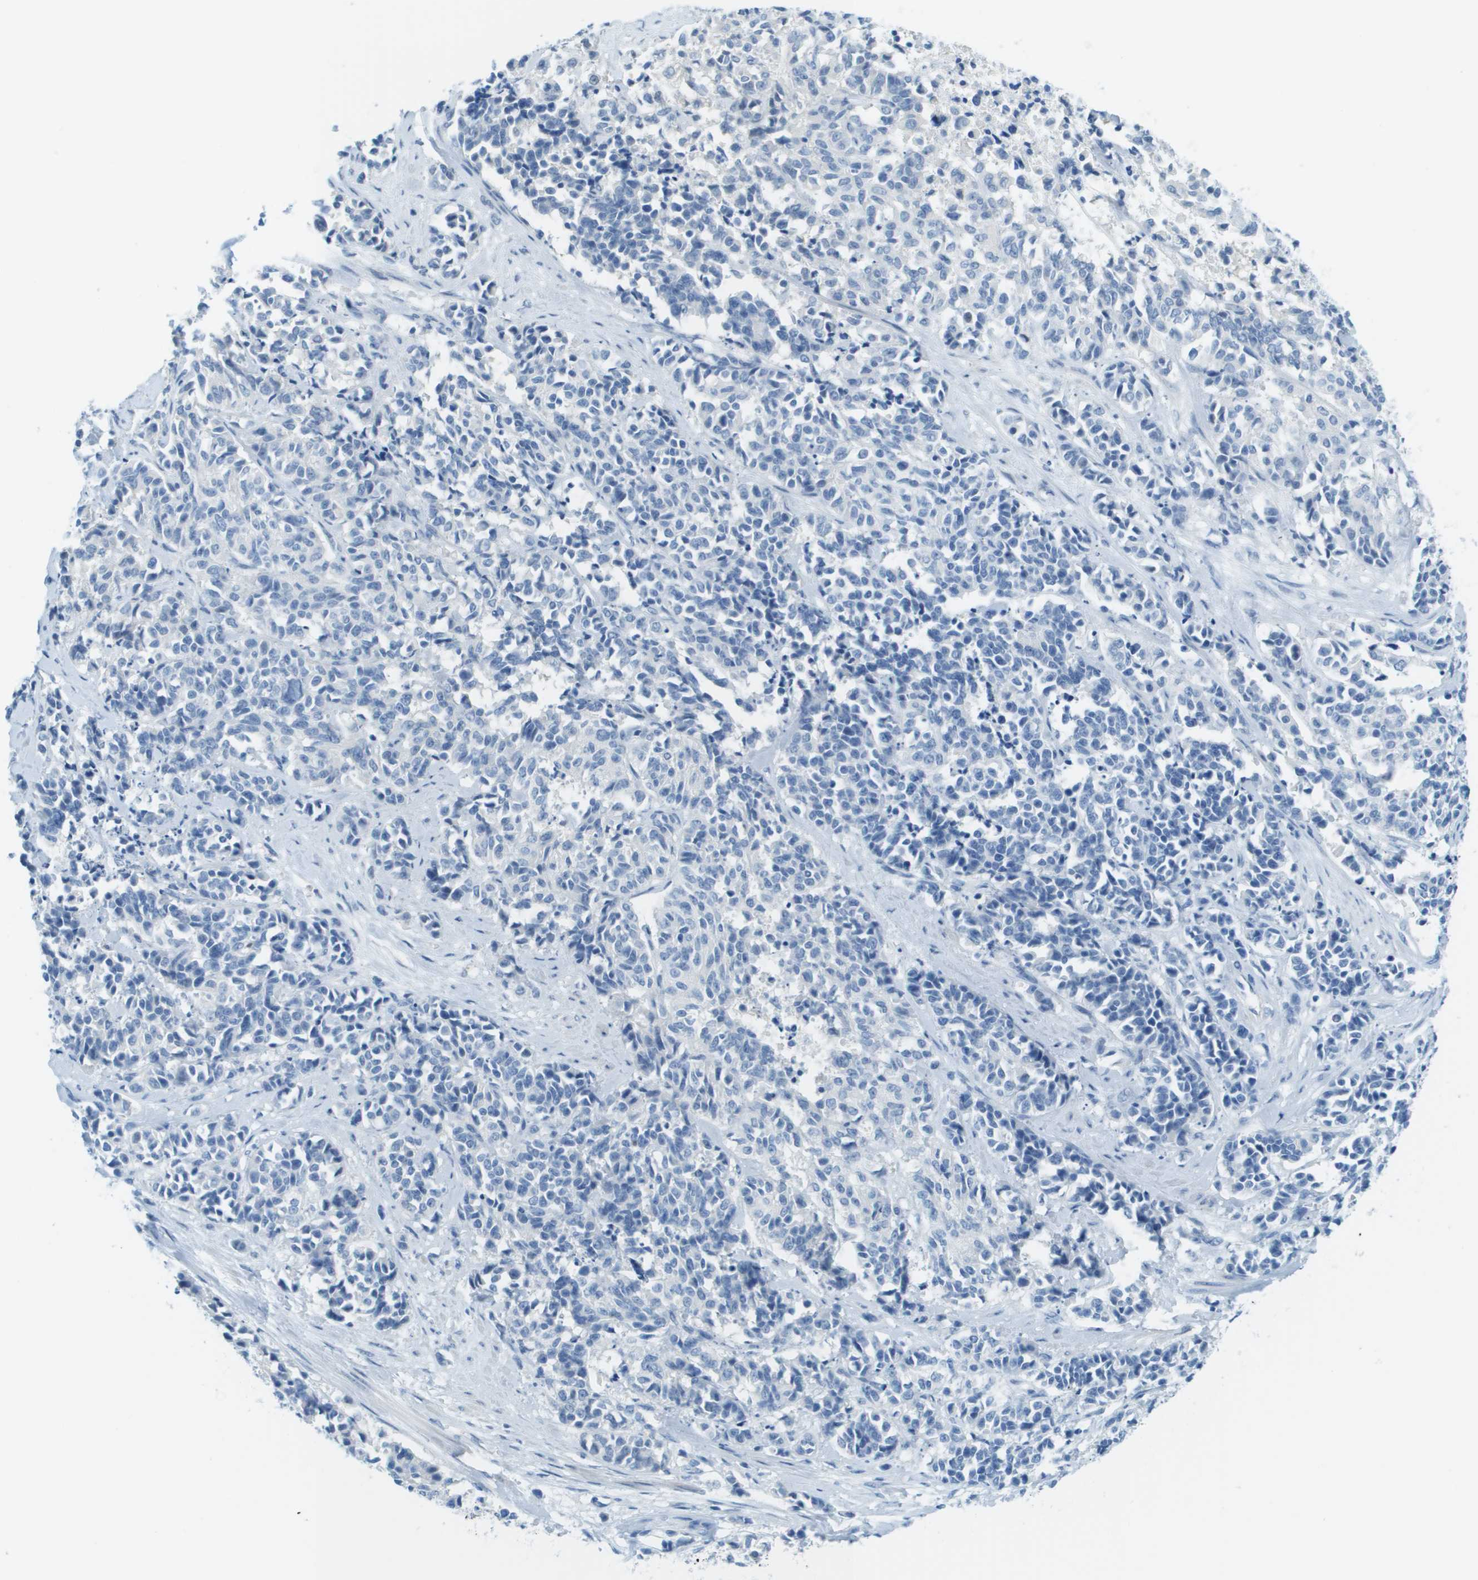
{"staining": {"intensity": "negative", "quantity": "none", "location": "none"}, "tissue": "cervical cancer", "cell_type": "Tumor cells", "image_type": "cancer", "snomed": [{"axis": "morphology", "description": "Squamous cell carcinoma, NOS"}, {"axis": "topography", "description": "Cervix"}], "caption": "Immunohistochemistry (IHC) image of human cervical cancer (squamous cell carcinoma) stained for a protein (brown), which displays no positivity in tumor cells.", "gene": "CDHR2", "patient": {"sex": "female", "age": 35}}